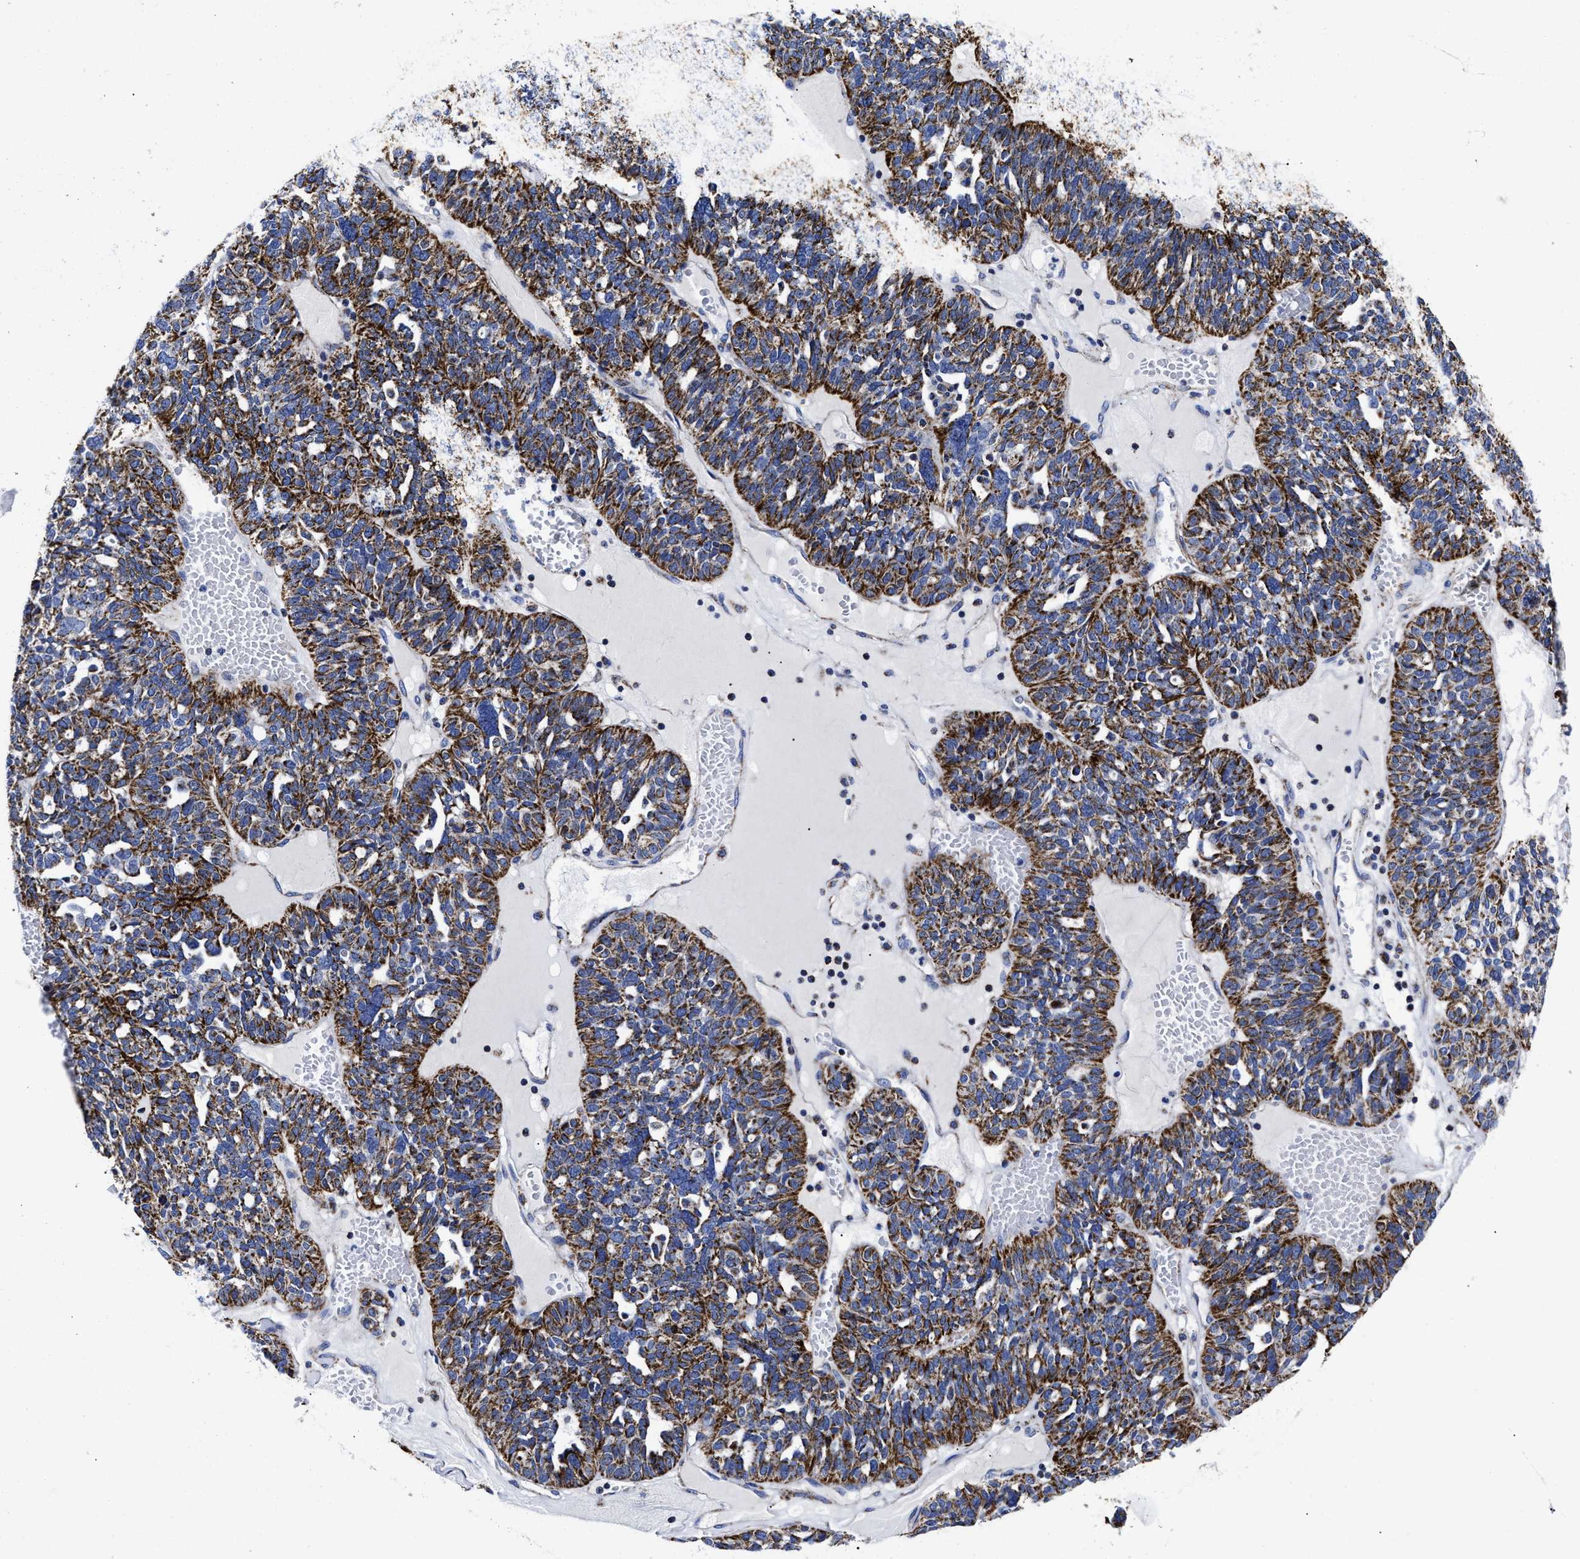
{"staining": {"intensity": "strong", "quantity": ">75%", "location": "cytoplasmic/membranous"}, "tissue": "ovarian cancer", "cell_type": "Tumor cells", "image_type": "cancer", "snomed": [{"axis": "morphology", "description": "Cystadenocarcinoma, serous, NOS"}, {"axis": "topography", "description": "Ovary"}], "caption": "Tumor cells demonstrate high levels of strong cytoplasmic/membranous staining in approximately >75% of cells in human ovarian cancer.", "gene": "HINT2", "patient": {"sex": "female", "age": 59}}